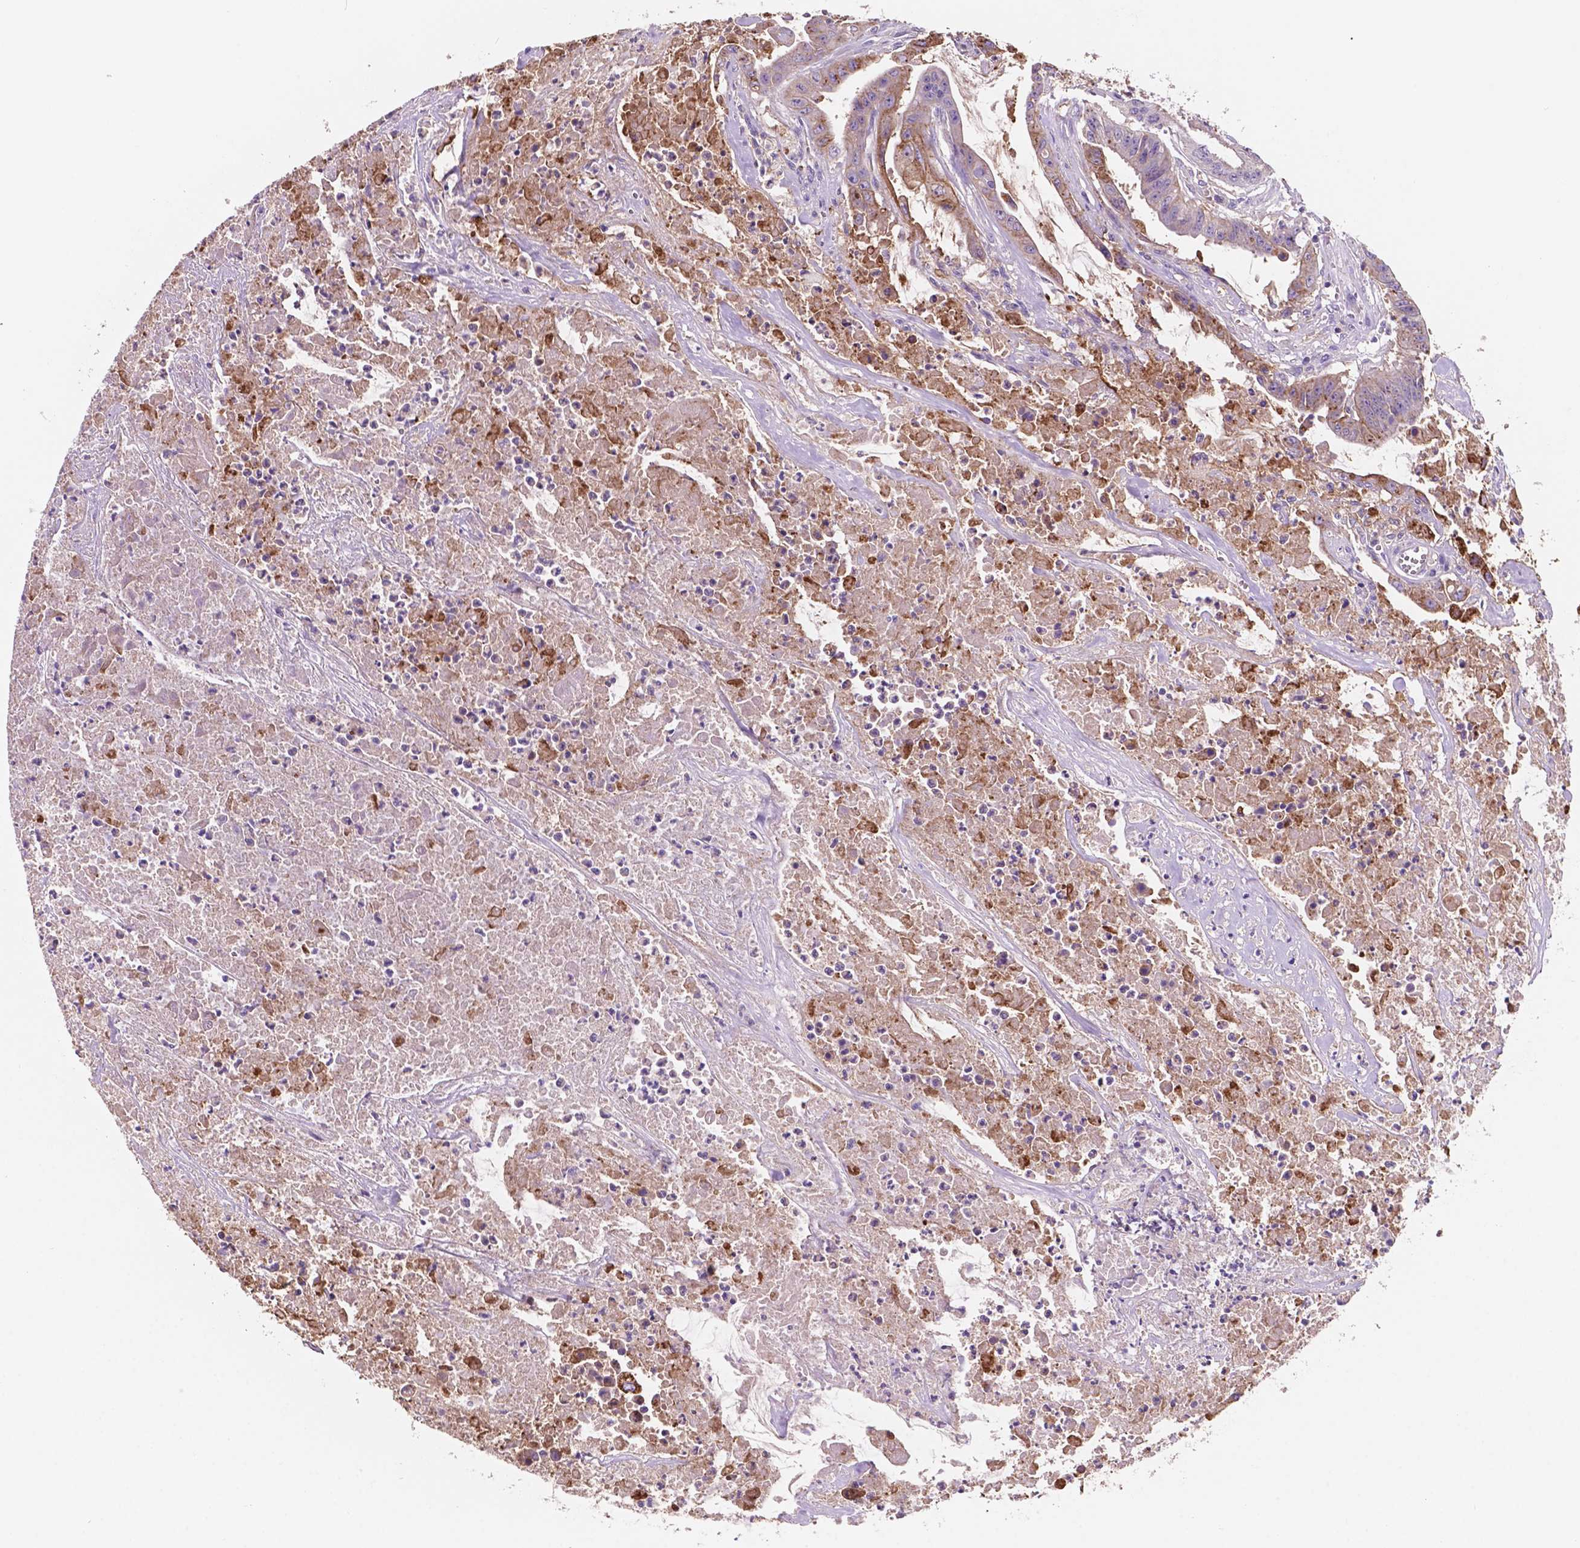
{"staining": {"intensity": "moderate", "quantity": "25%-75%", "location": "cytoplasmic/membranous"}, "tissue": "colorectal cancer", "cell_type": "Tumor cells", "image_type": "cancer", "snomed": [{"axis": "morphology", "description": "Adenocarcinoma, NOS"}, {"axis": "topography", "description": "Colon"}], "caption": "Colorectal cancer tissue demonstrates moderate cytoplasmic/membranous positivity in about 25%-75% of tumor cells", "gene": "MKRN2OS", "patient": {"sex": "male", "age": 33}}